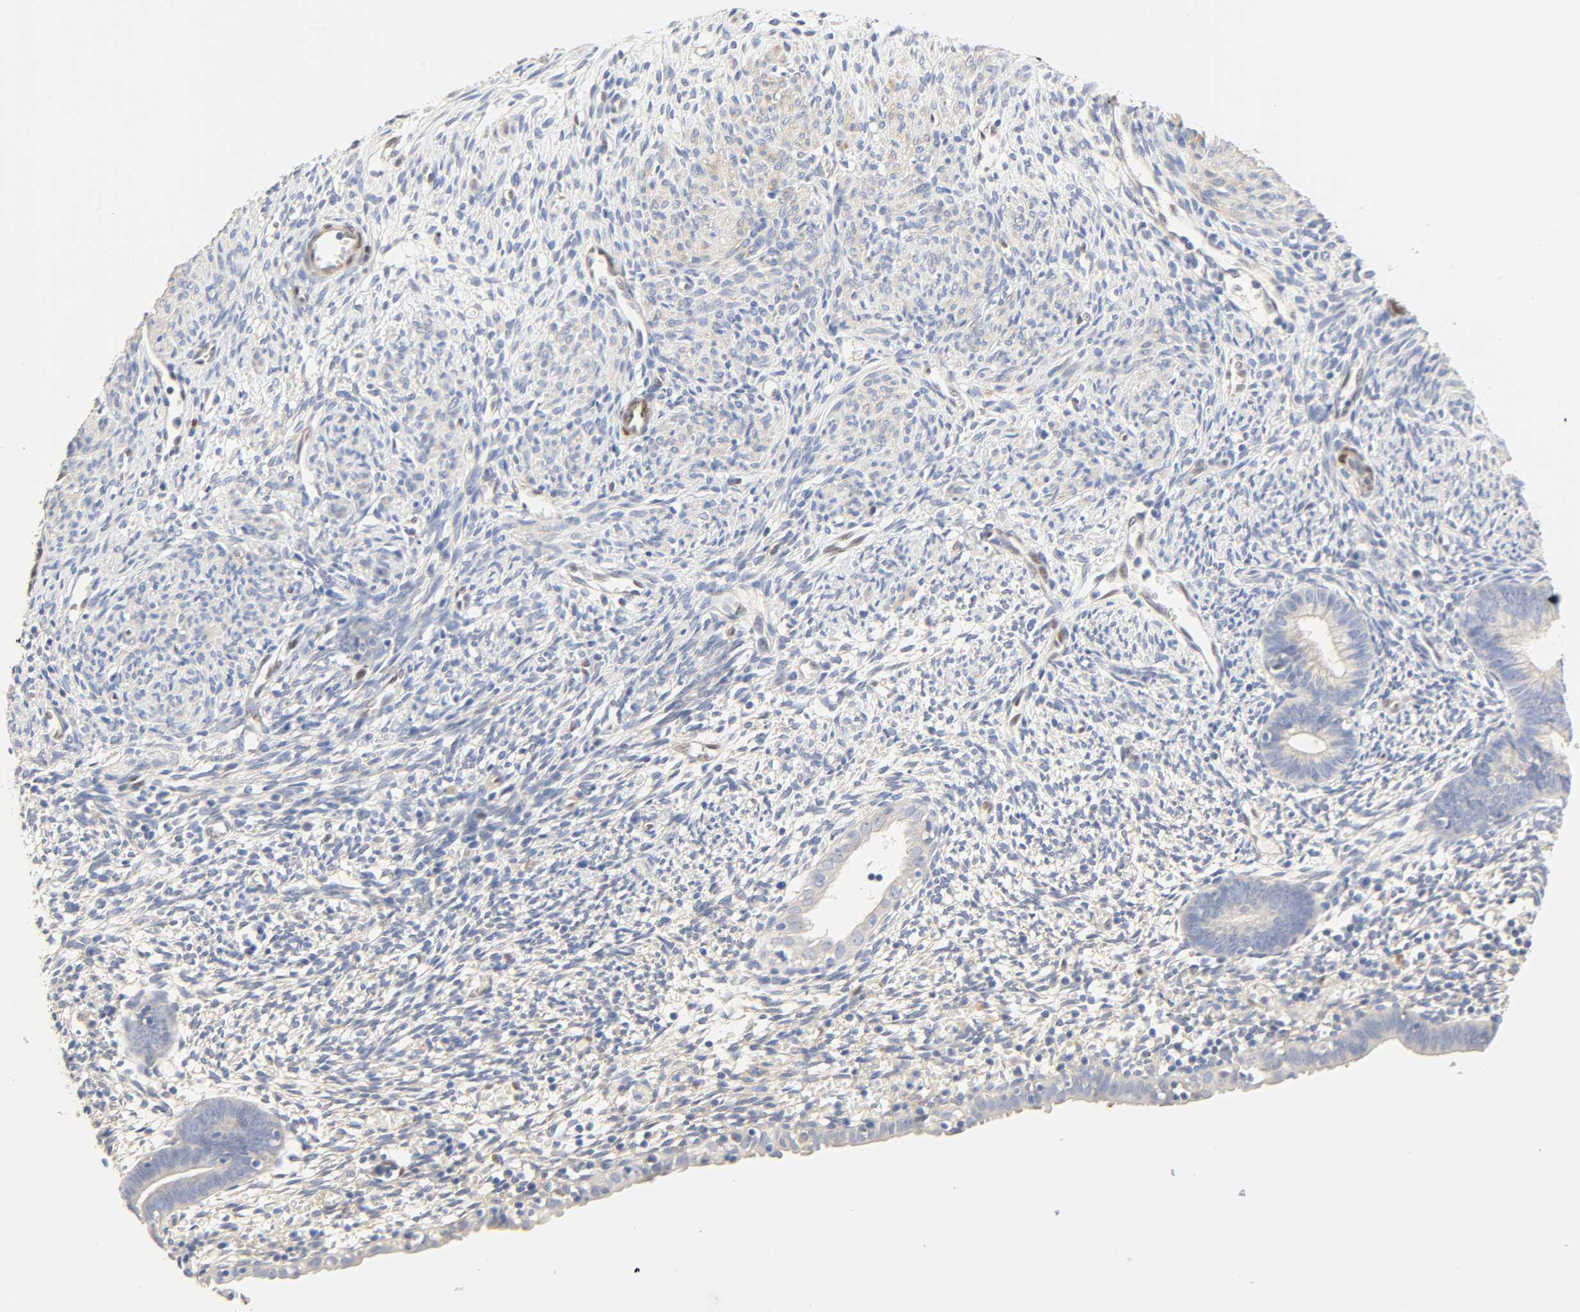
{"staining": {"intensity": "negative", "quantity": "none", "location": "none"}, "tissue": "endometrium", "cell_type": "Cells in endometrial stroma", "image_type": "normal", "snomed": [{"axis": "morphology", "description": "Normal tissue, NOS"}, {"axis": "morphology", "description": "Atrophy, NOS"}, {"axis": "topography", "description": "Uterus"}, {"axis": "topography", "description": "Endometrium"}], "caption": "High power microscopy histopathology image of an immunohistochemistry histopathology image of benign endometrium, revealing no significant positivity in cells in endometrial stroma. The staining was performed using DAB (3,3'-diaminobenzidine) to visualize the protein expression in brown, while the nuclei were stained in blue with hematoxylin (Magnification: 20x).", "gene": "BORCS8", "patient": {"sex": "female", "age": 68}}